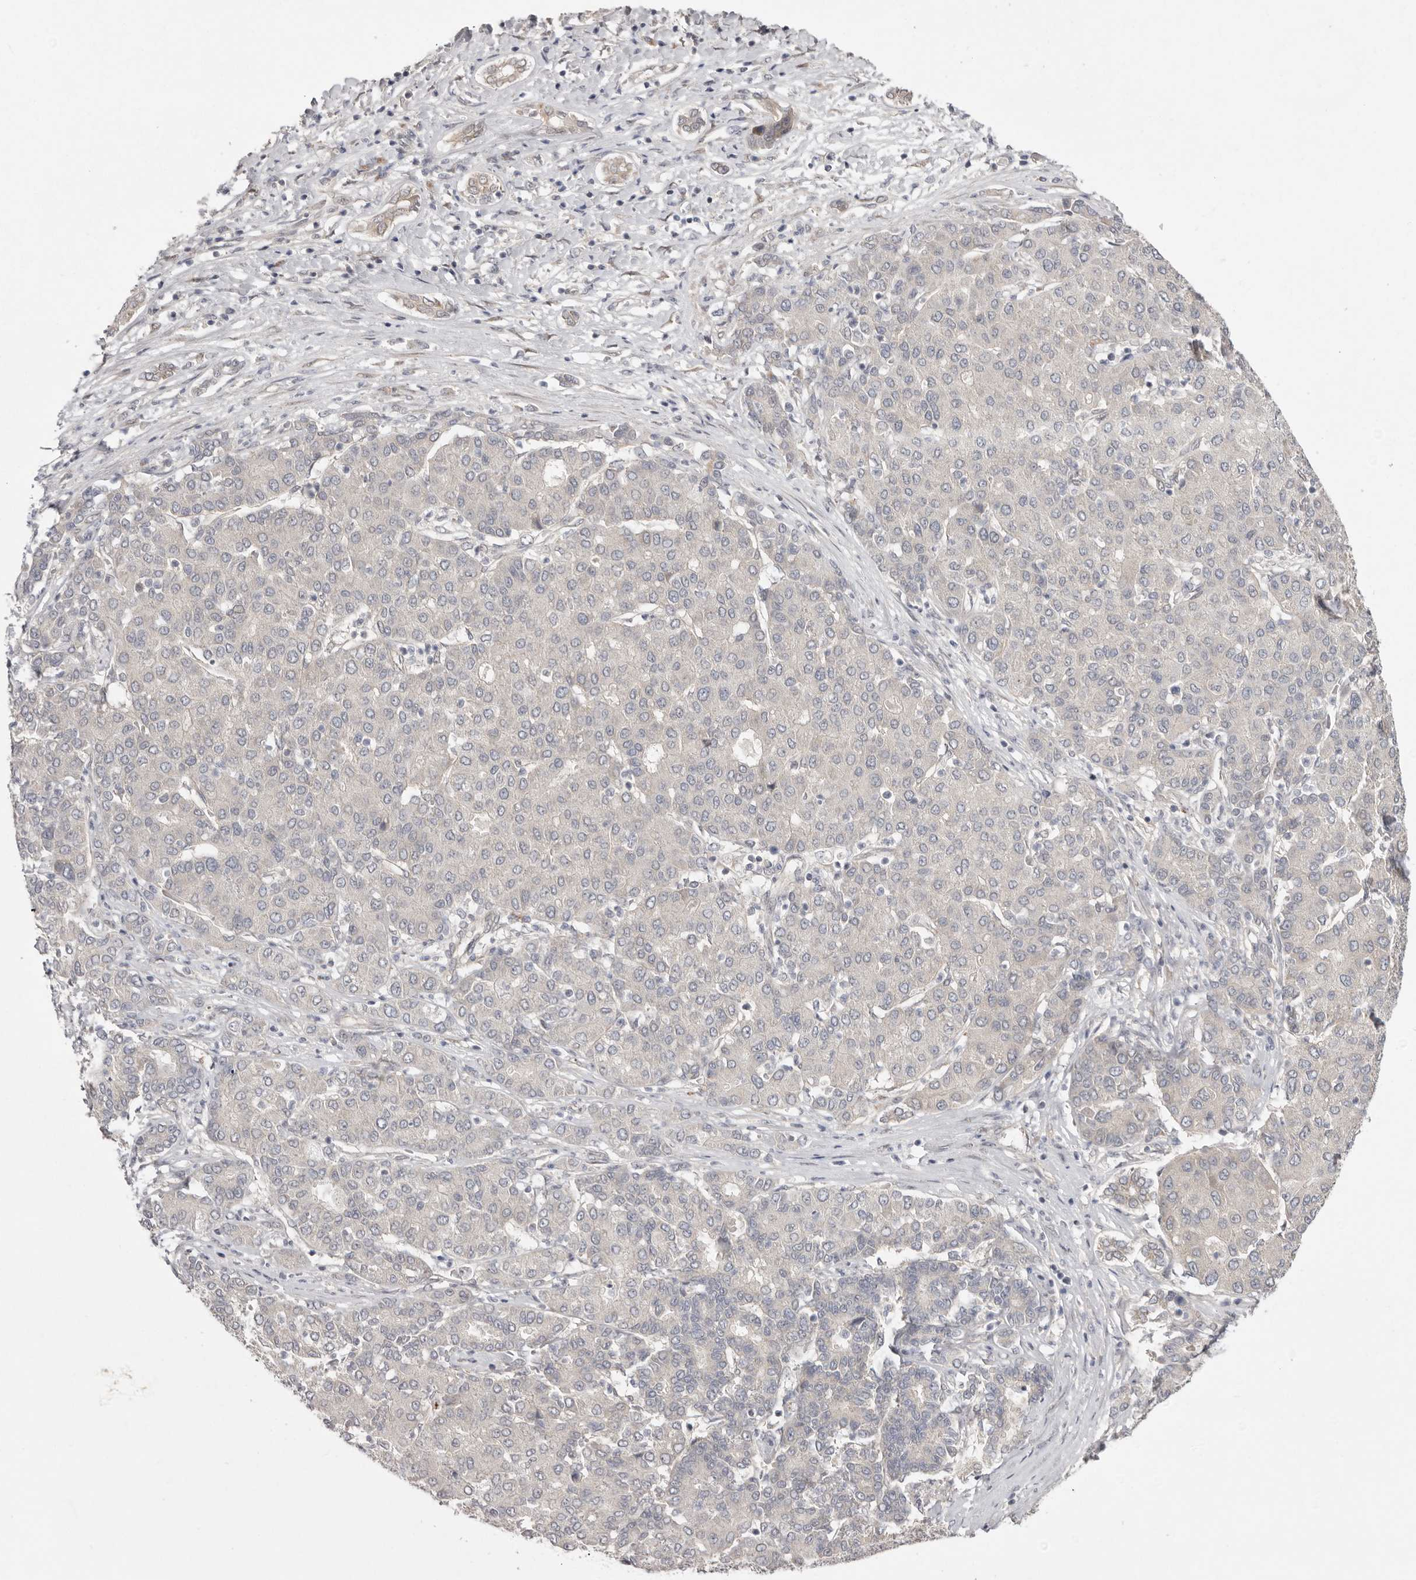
{"staining": {"intensity": "negative", "quantity": "none", "location": "none"}, "tissue": "liver cancer", "cell_type": "Tumor cells", "image_type": "cancer", "snomed": [{"axis": "morphology", "description": "Carcinoma, Hepatocellular, NOS"}, {"axis": "topography", "description": "Liver"}], "caption": "Immunohistochemistry (IHC) of human liver hepatocellular carcinoma reveals no positivity in tumor cells.", "gene": "NSUN4", "patient": {"sex": "male", "age": 65}}